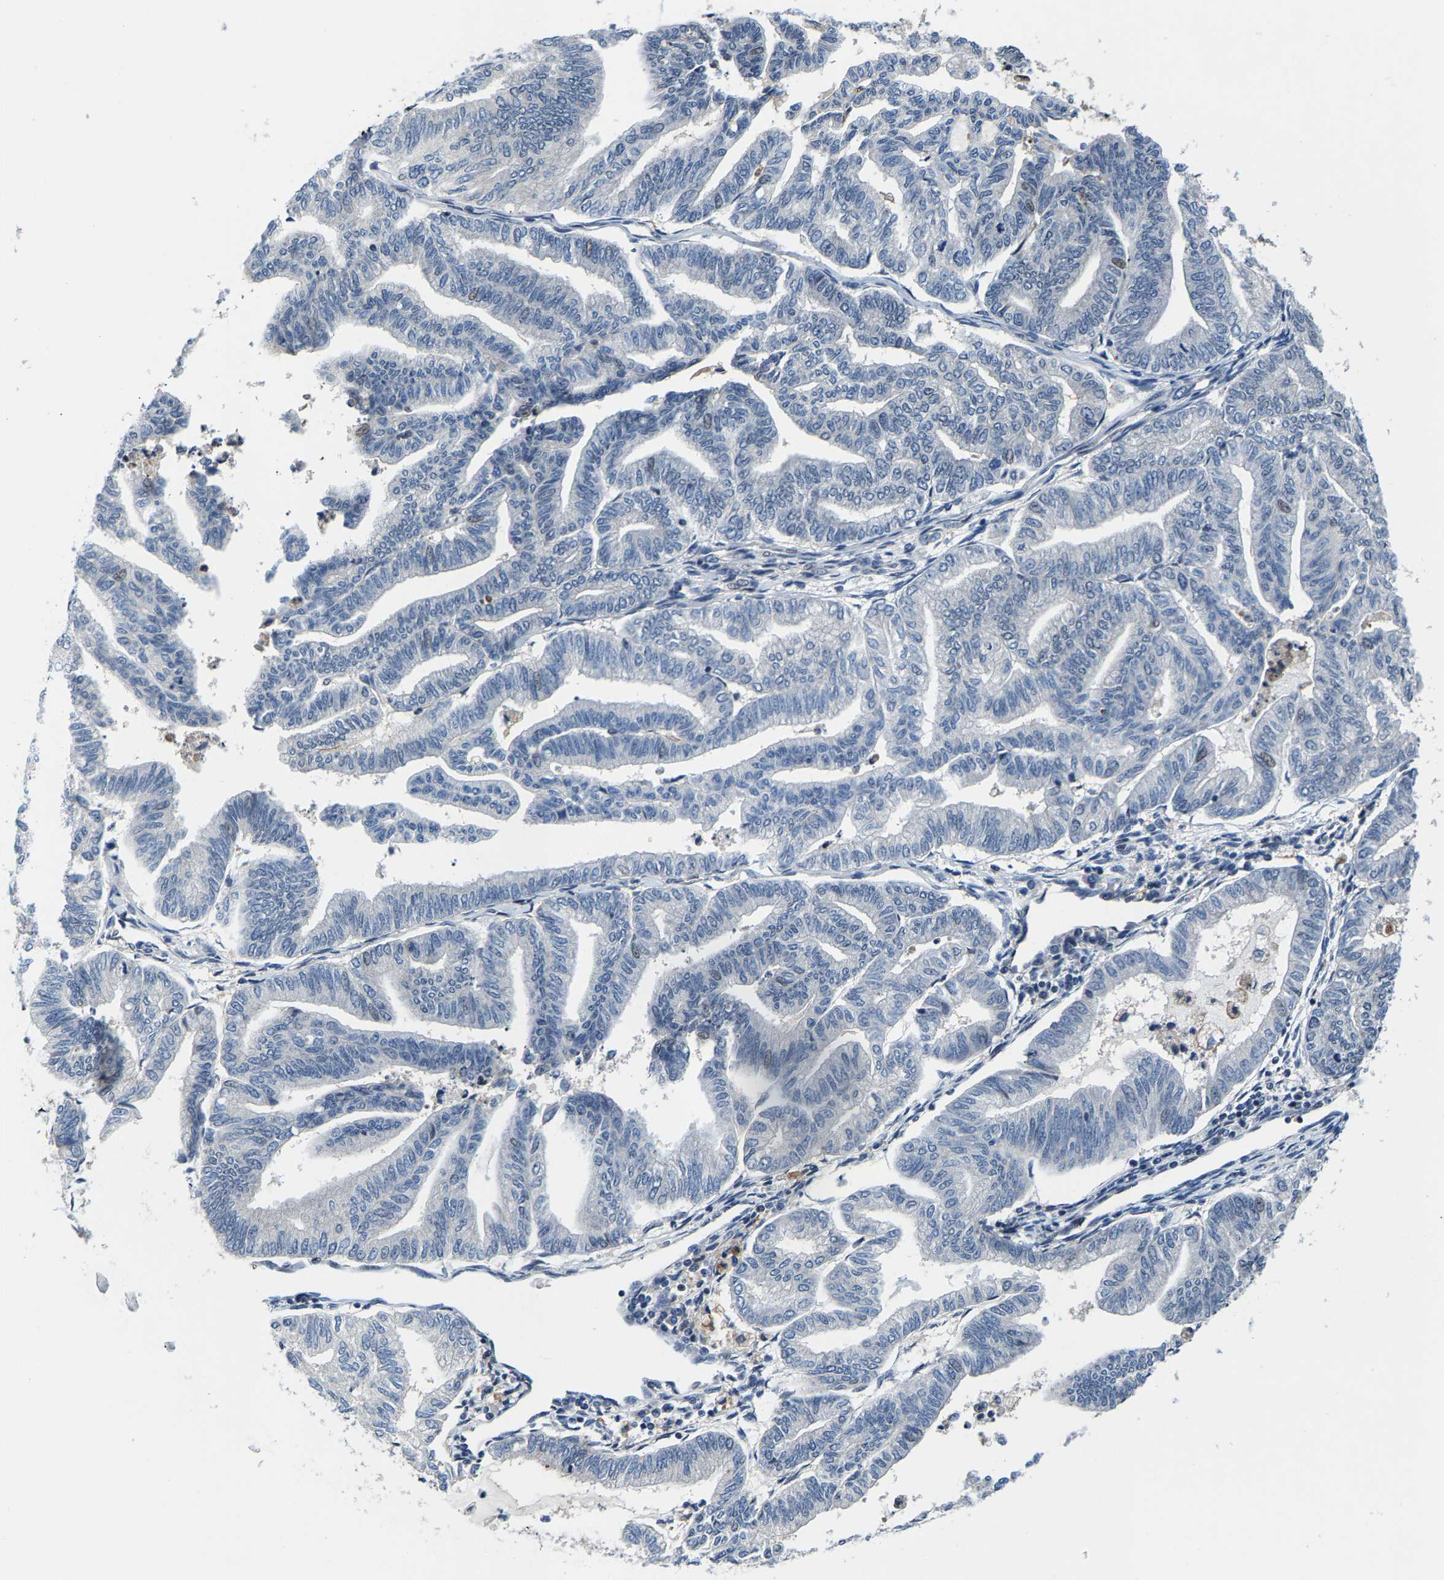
{"staining": {"intensity": "negative", "quantity": "none", "location": "none"}, "tissue": "endometrial cancer", "cell_type": "Tumor cells", "image_type": "cancer", "snomed": [{"axis": "morphology", "description": "Adenocarcinoma, NOS"}, {"axis": "topography", "description": "Endometrium"}], "caption": "DAB immunohistochemical staining of human endometrial cancer (adenocarcinoma) shows no significant staining in tumor cells.", "gene": "GTPBP10", "patient": {"sex": "female", "age": 79}}